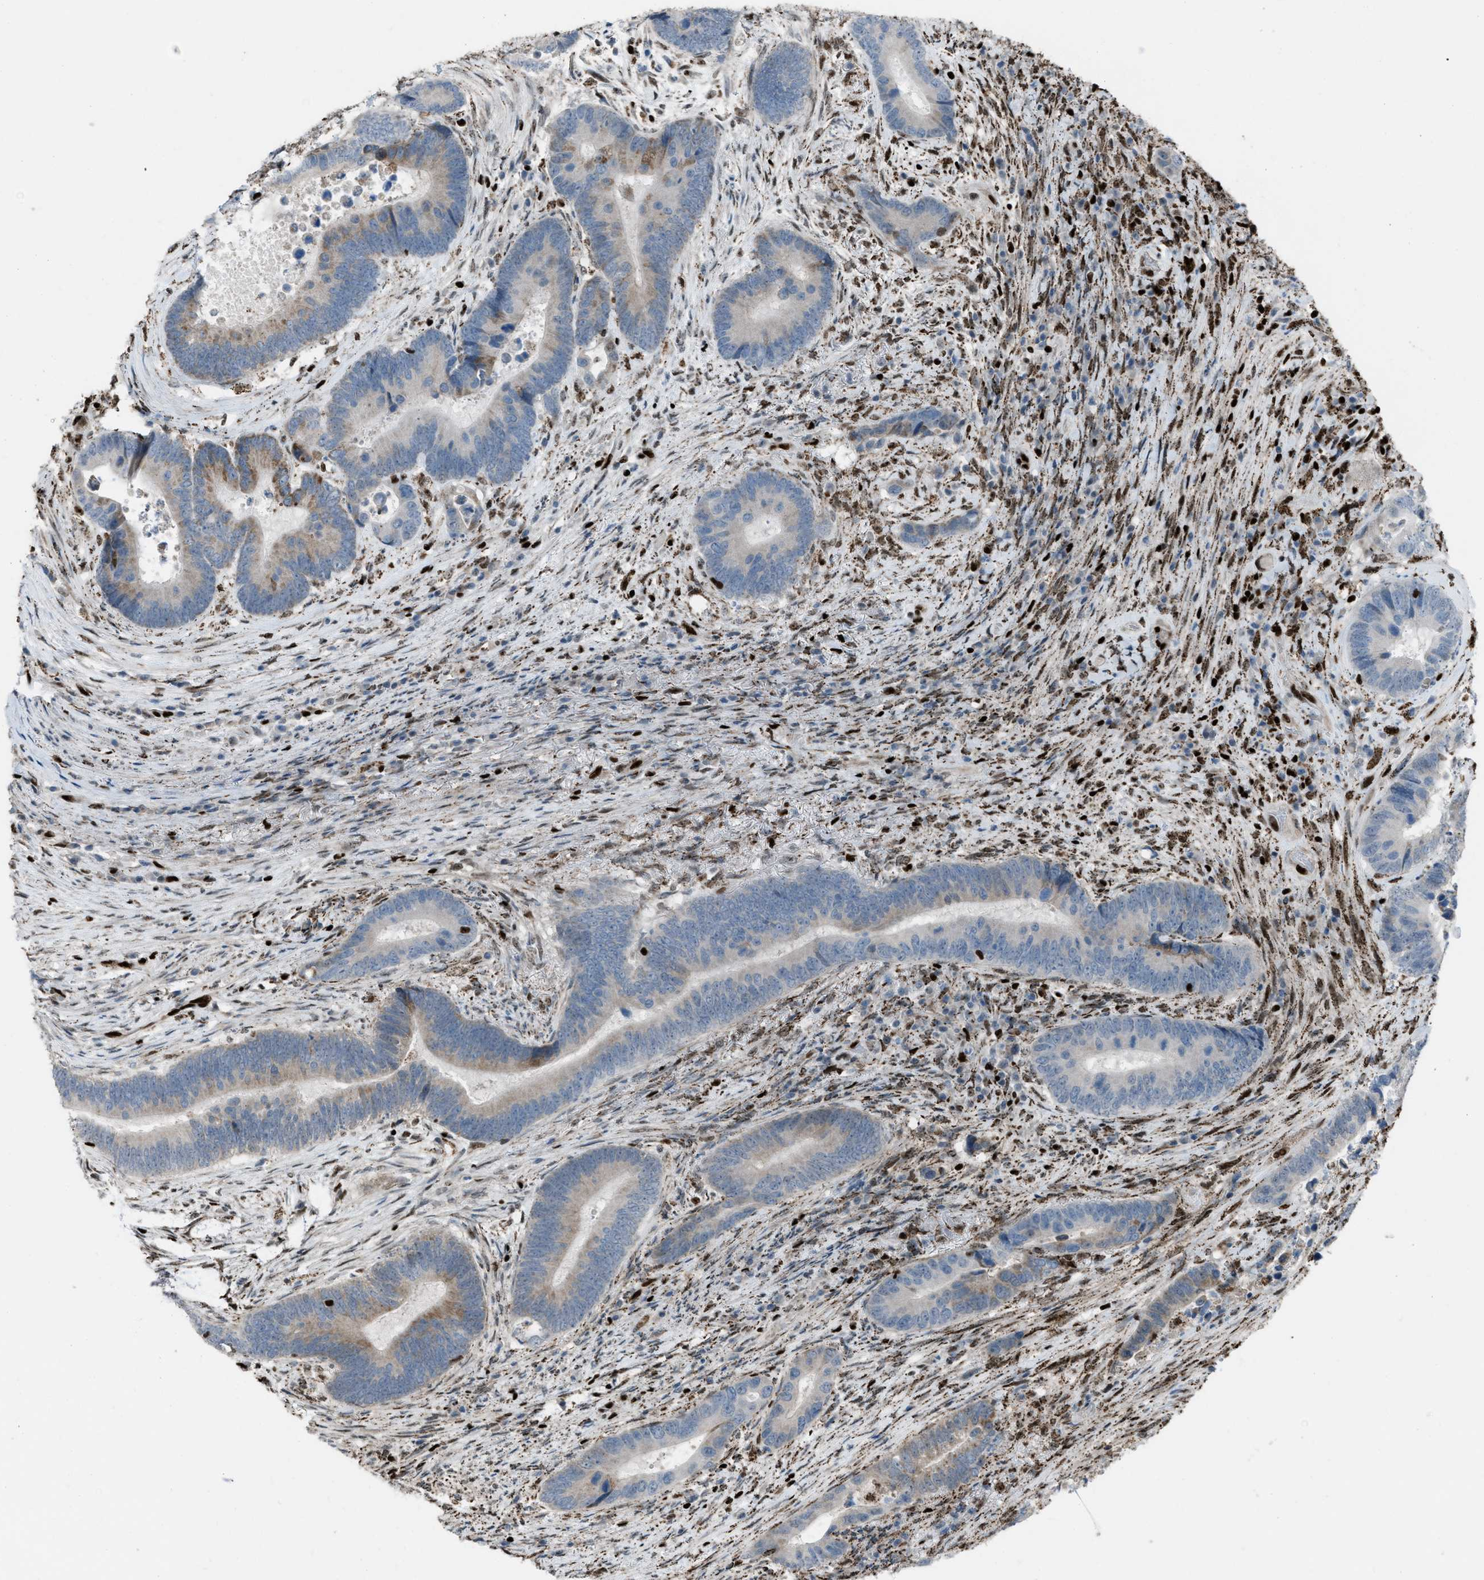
{"staining": {"intensity": "moderate", "quantity": "<25%", "location": "cytoplasmic/membranous"}, "tissue": "colorectal cancer", "cell_type": "Tumor cells", "image_type": "cancer", "snomed": [{"axis": "morphology", "description": "Adenocarcinoma, NOS"}, {"axis": "topography", "description": "Rectum"}], "caption": "Immunohistochemistry (DAB) staining of human colorectal cancer (adenocarcinoma) displays moderate cytoplasmic/membranous protein positivity in about <25% of tumor cells.", "gene": "SLFN5", "patient": {"sex": "female", "age": 89}}